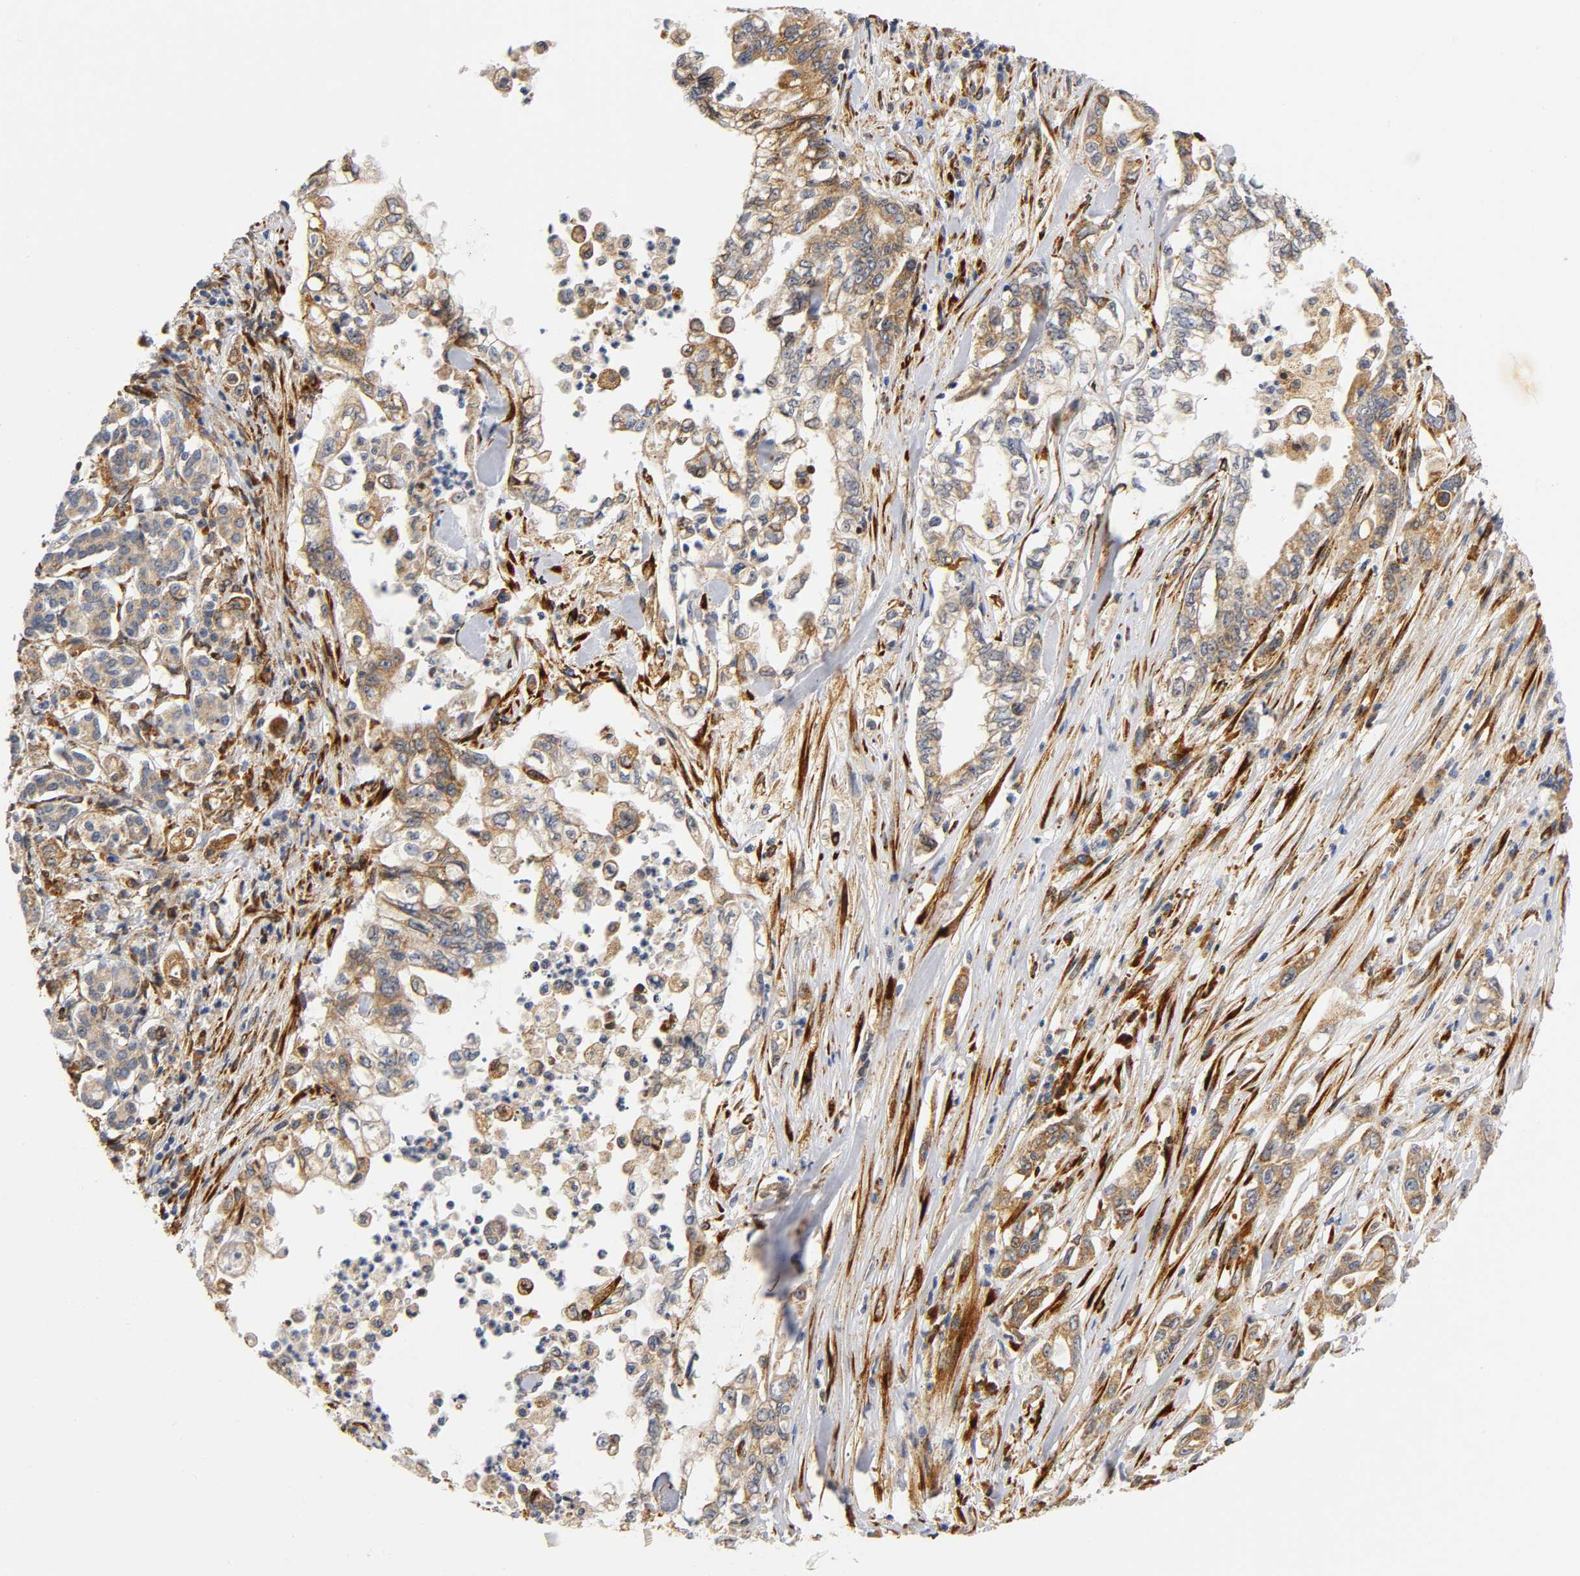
{"staining": {"intensity": "moderate", "quantity": ">75%", "location": "cytoplasmic/membranous"}, "tissue": "pancreatic cancer", "cell_type": "Tumor cells", "image_type": "cancer", "snomed": [{"axis": "morphology", "description": "Normal tissue, NOS"}, {"axis": "topography", "description": "Pancreas"}], "caption": "Human pancreatic cancer stained for a protein (brown) displays moderate cytoplasmic/membranous positive staining in about >75% of tumor cells.", "gene": "SOS2", "patient": {"sex": "male", "age": 42}}